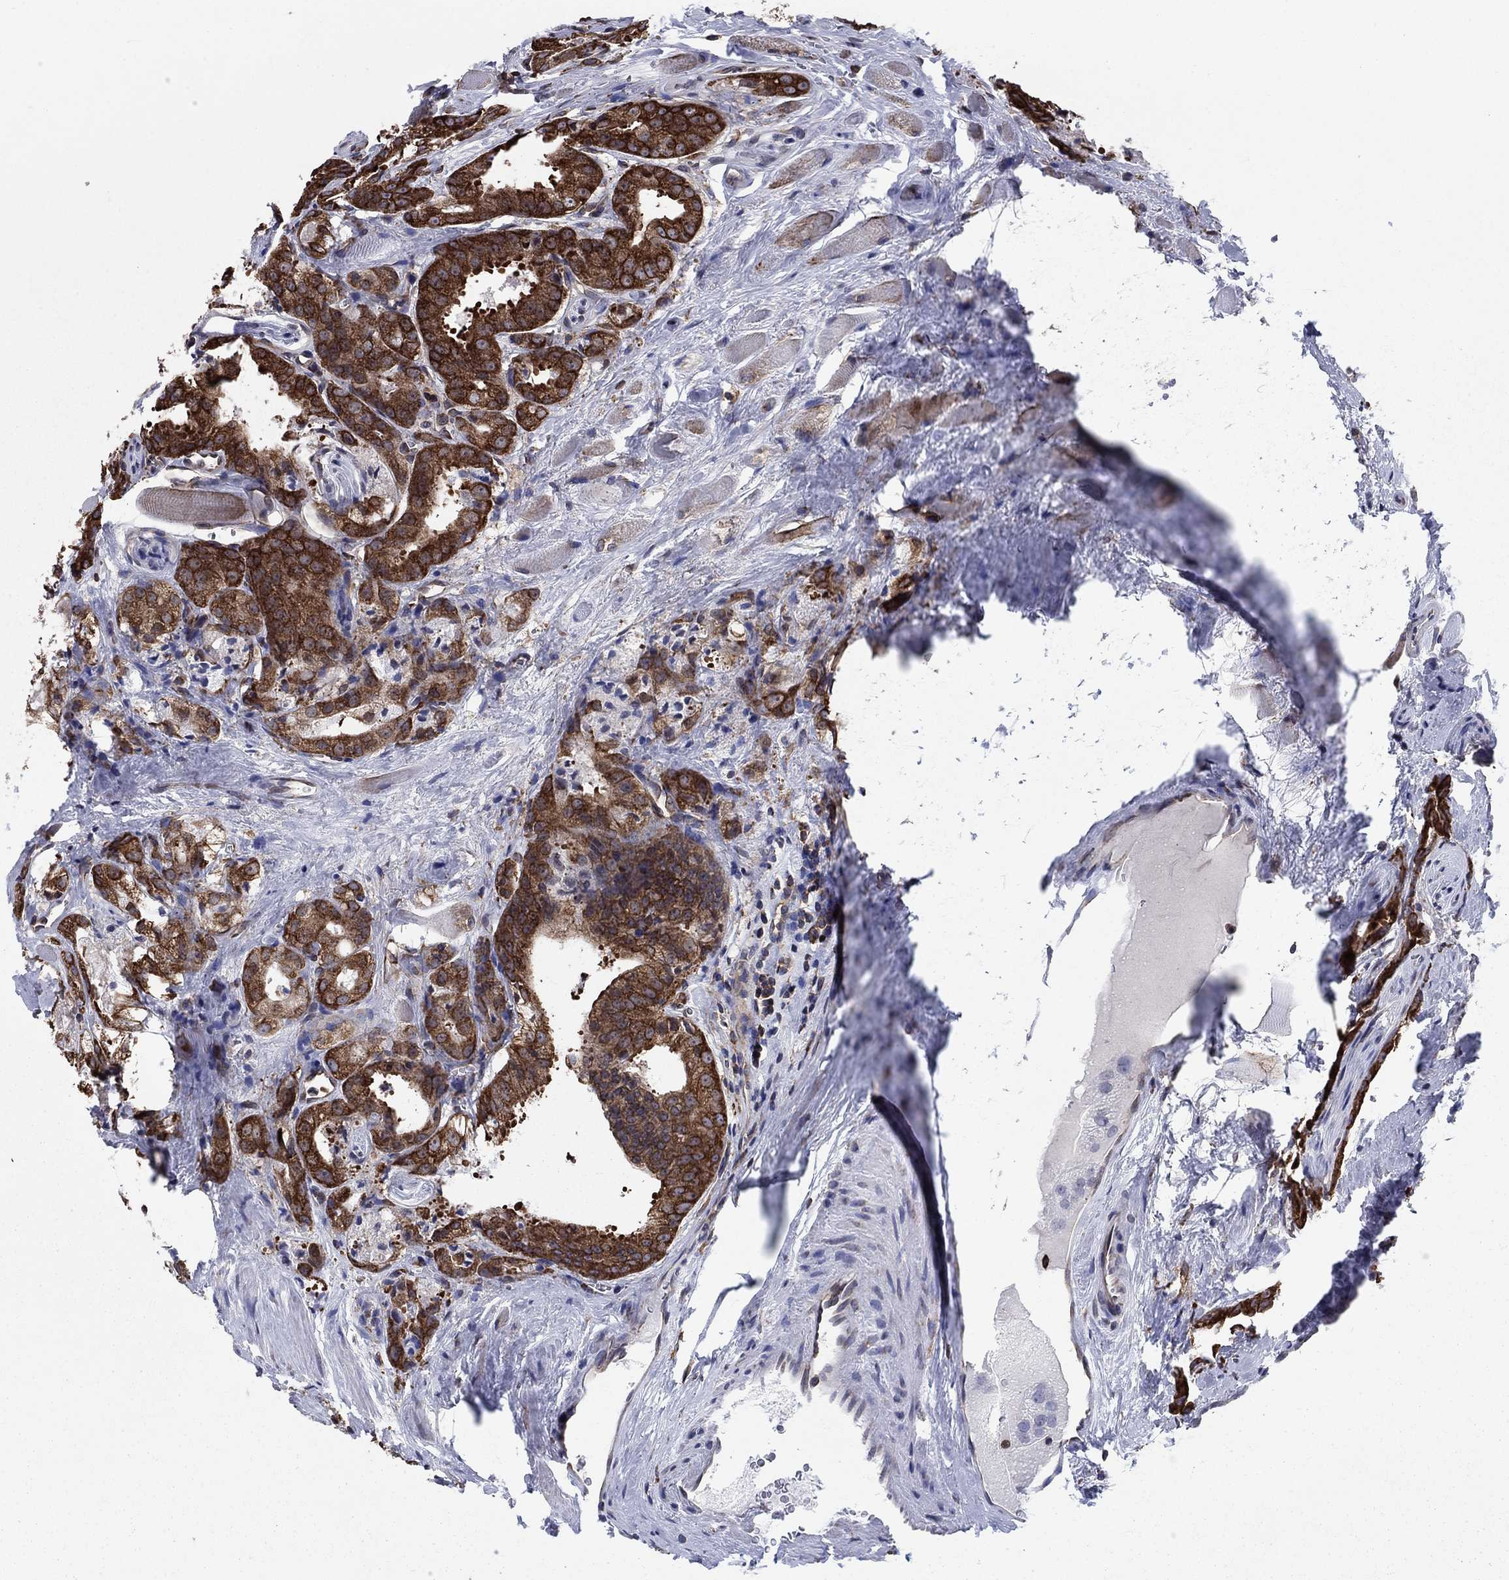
{"staining": {"intensity": "strong", "quantity": ">75%", "location": "cytoplasmic/membranous"}, "tissue": "prostate cancer", "cell_type": "Tumor cells", "image_type": "cancer", "snomed": [{"axis": "morphology", "description": "Adenocarcinoma, NOS"}, {"axis": "morphology", "description": "Adenocarcinoma, High grade"}, {"axis": "topography", "description": "Prostate"}], "caption": "Human prostate adenocarcinoma stained for a protein (brown) shows strong cytoplasmic/membranous positive expression in about >75% of tumor cells.", "gene": "YBX1", "patient": {"sex": "male", "age": 70}}